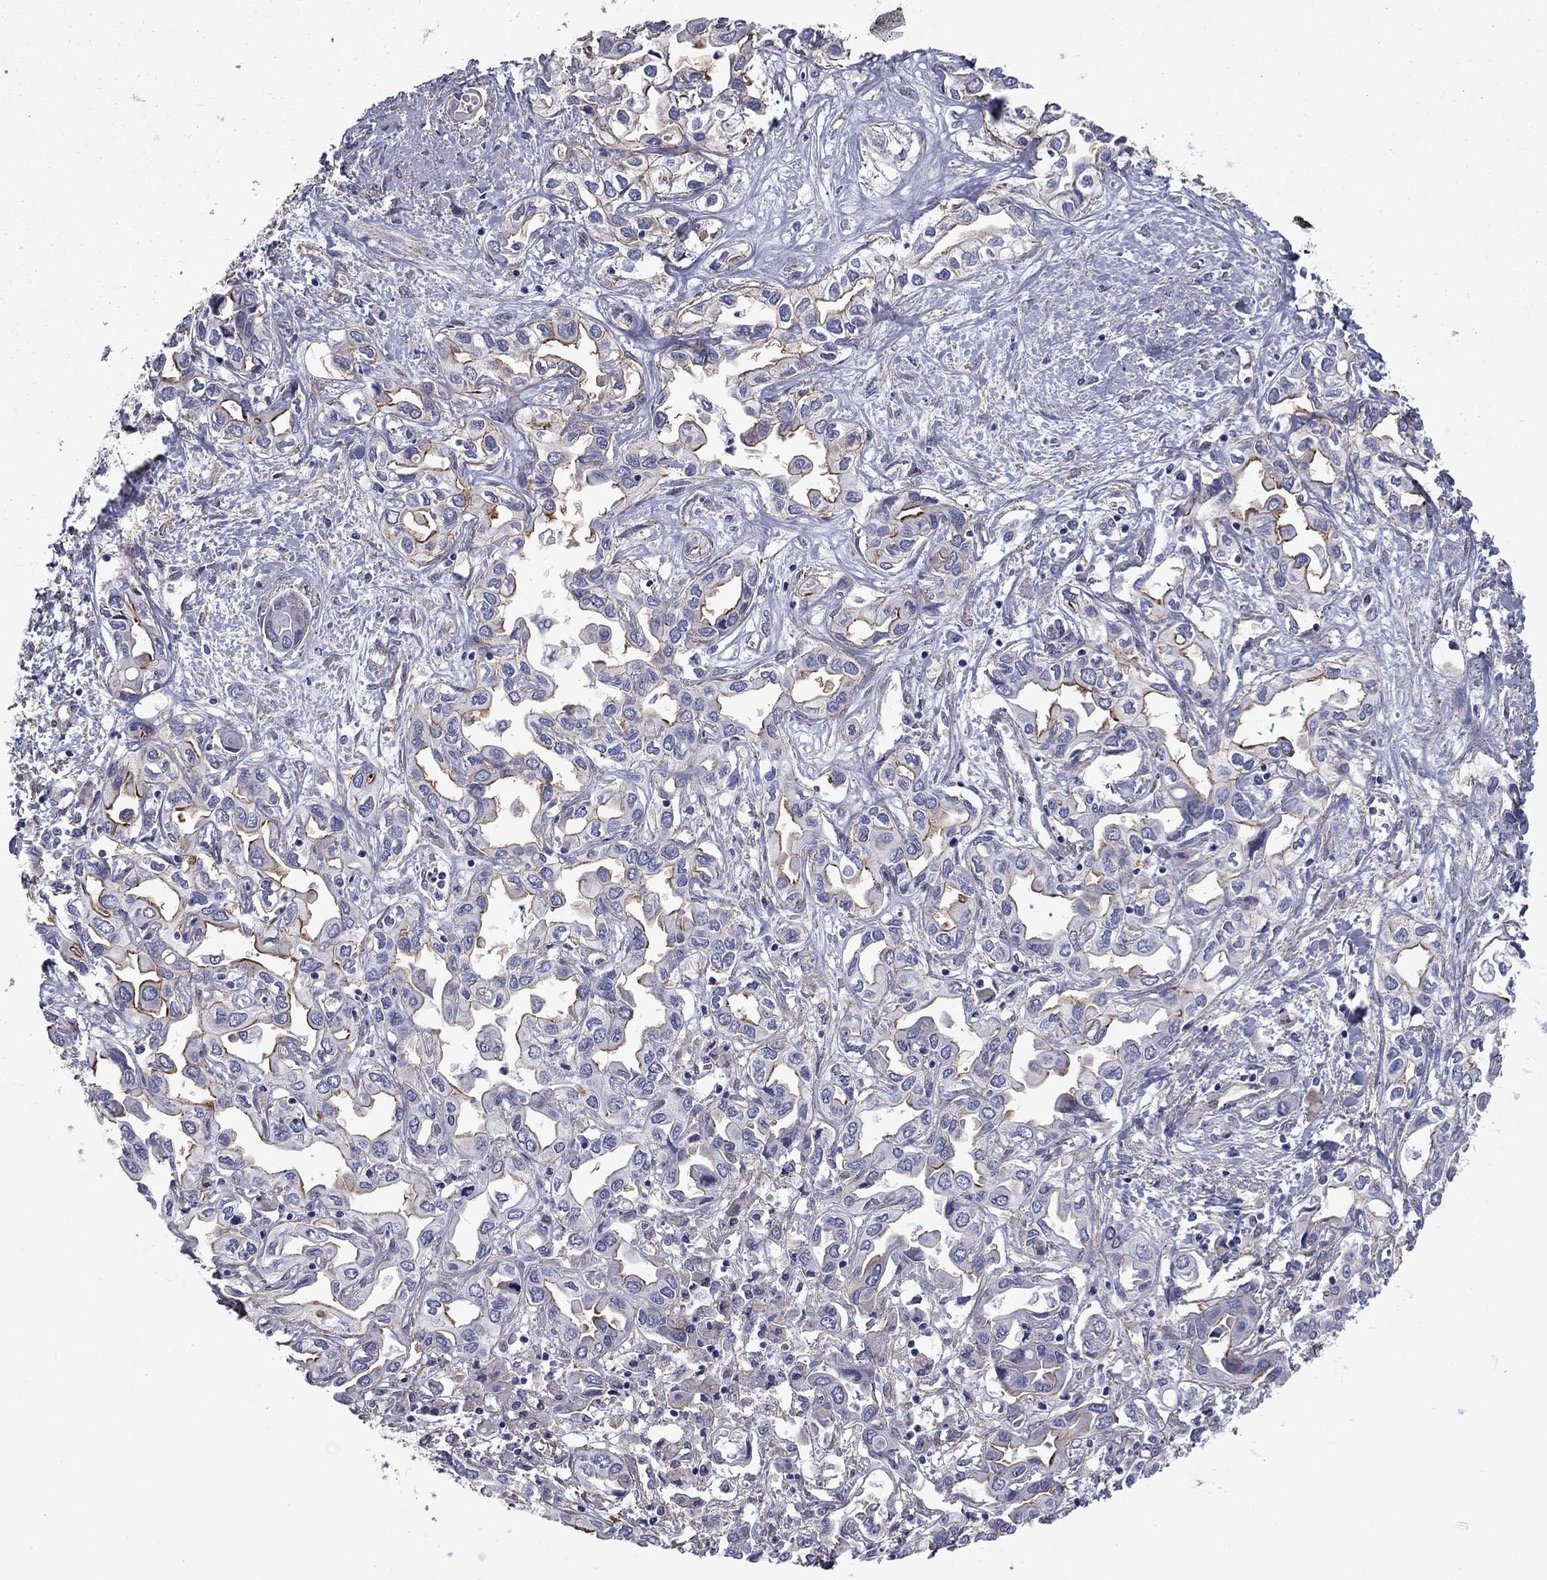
{"staining": {"intensity": "strong", "quantity": "<25%", "location": "cytoplasmic/membranous"}, "tissue": "liver cancer", "cell_type": "Tumor cells", "image_type": "cancer", "snomed": [{"axis": "morphology", "description": "Cholangiocarcinoma"}, {"axis": "topography", "description": "Liver"}], "caption": "Cholangiocarcinoma (liver) stained with DAB immunohistochemistry shows medium levels of strong cytoplasmic/membranous expression in approximately <25% of tumor cells.", "gene": "TCHH", "patient": {"sex": "female", "age": 64}}